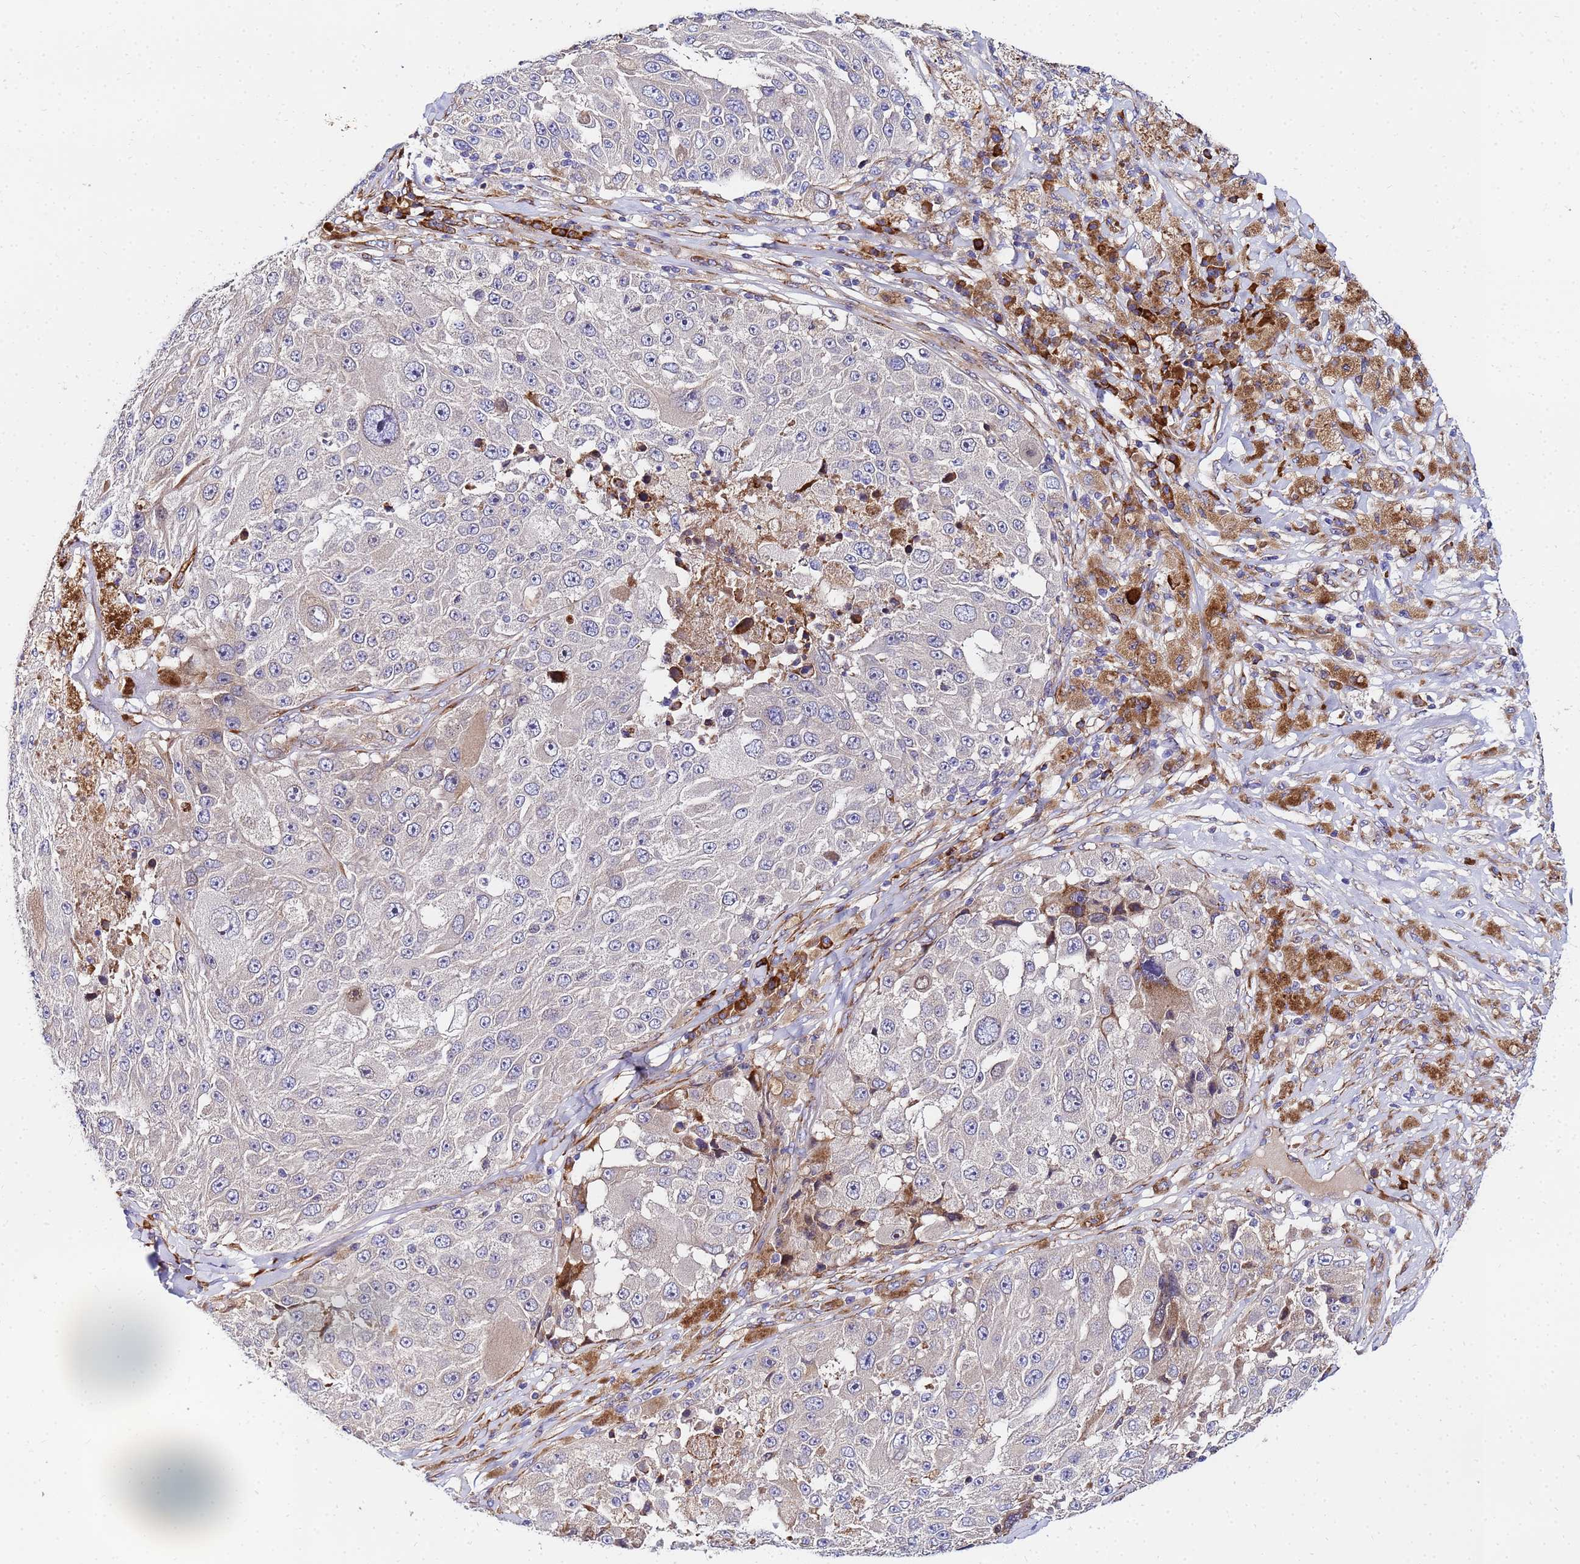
{"staining": {"intensity": "negative", "quantity": "none", "location": "none"}, "tissue": "melanoma", "cell_type": "Tumor cells", "image_type": "cancer", "snomed": [{"axis": "morphology", "description": "Malignant melanoma, Metastatic site"}, {"axis": "topography", "description": "Lymph node"}], "caption": "A micrograph of human malignant melanoma (metastatic site) is negative for staining in tumor cells.", "gene": "POM121", "patient": {"sex": "male", "age": 62}}